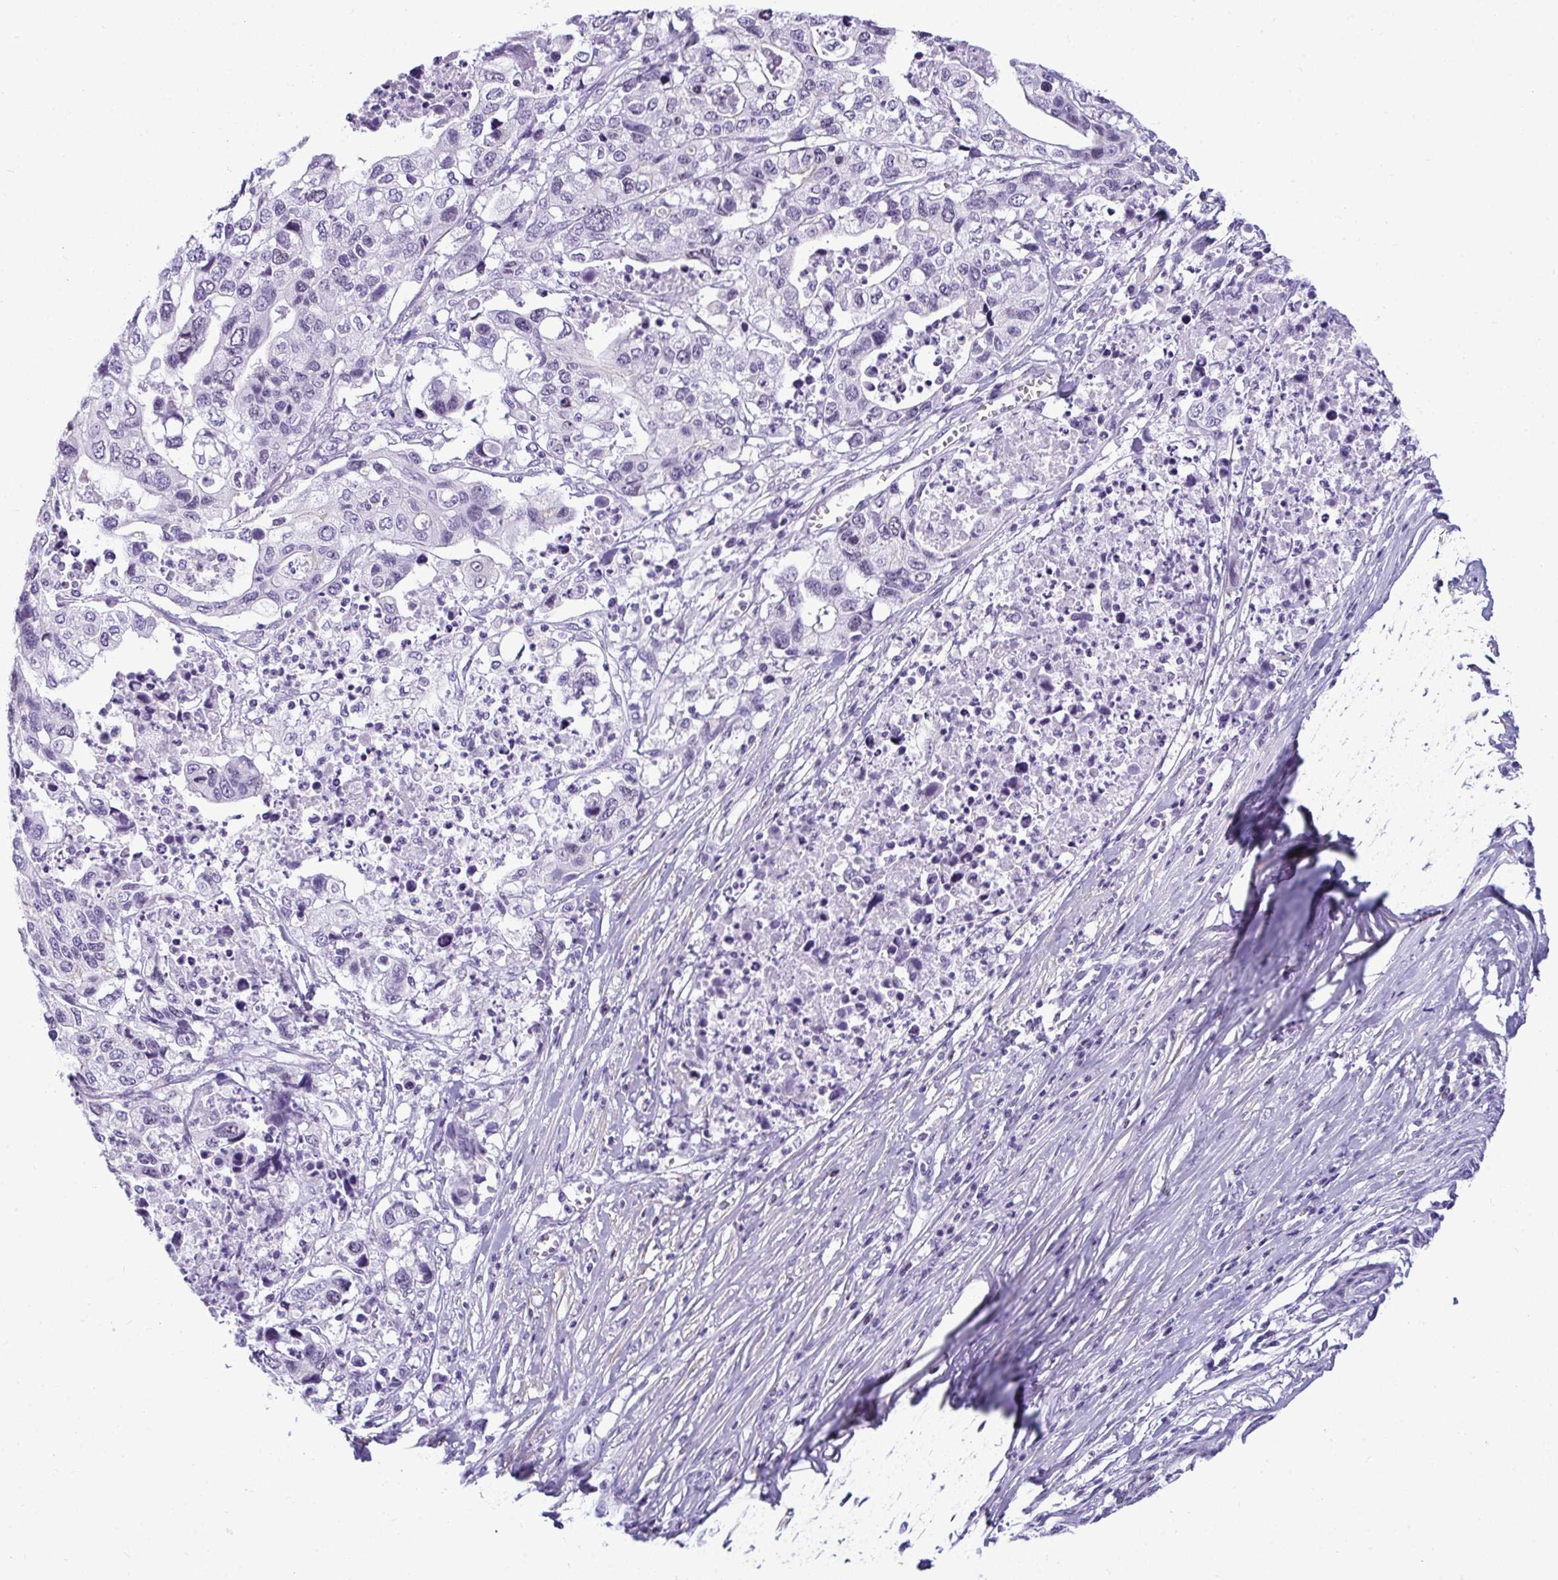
{"staining": {"intensity": "negative", "quantity": "none", "location": "none"}, "tissue": "stomach cancer", "cell_type": "Tumor cells", "image_type": "cancer", "snomed": [{"axis": "morphology", "description": "Adenocarcinoma, NOS"}, {"axis": "topography", "description": "Stomach, upper"}], "caption": "Photomicrograph shows no significant protein positivity in tumor cells of stomach cancer (adenocarcinoma).", "gene": "SUZ12", "patient": {"sex": "female", "age": 67}}